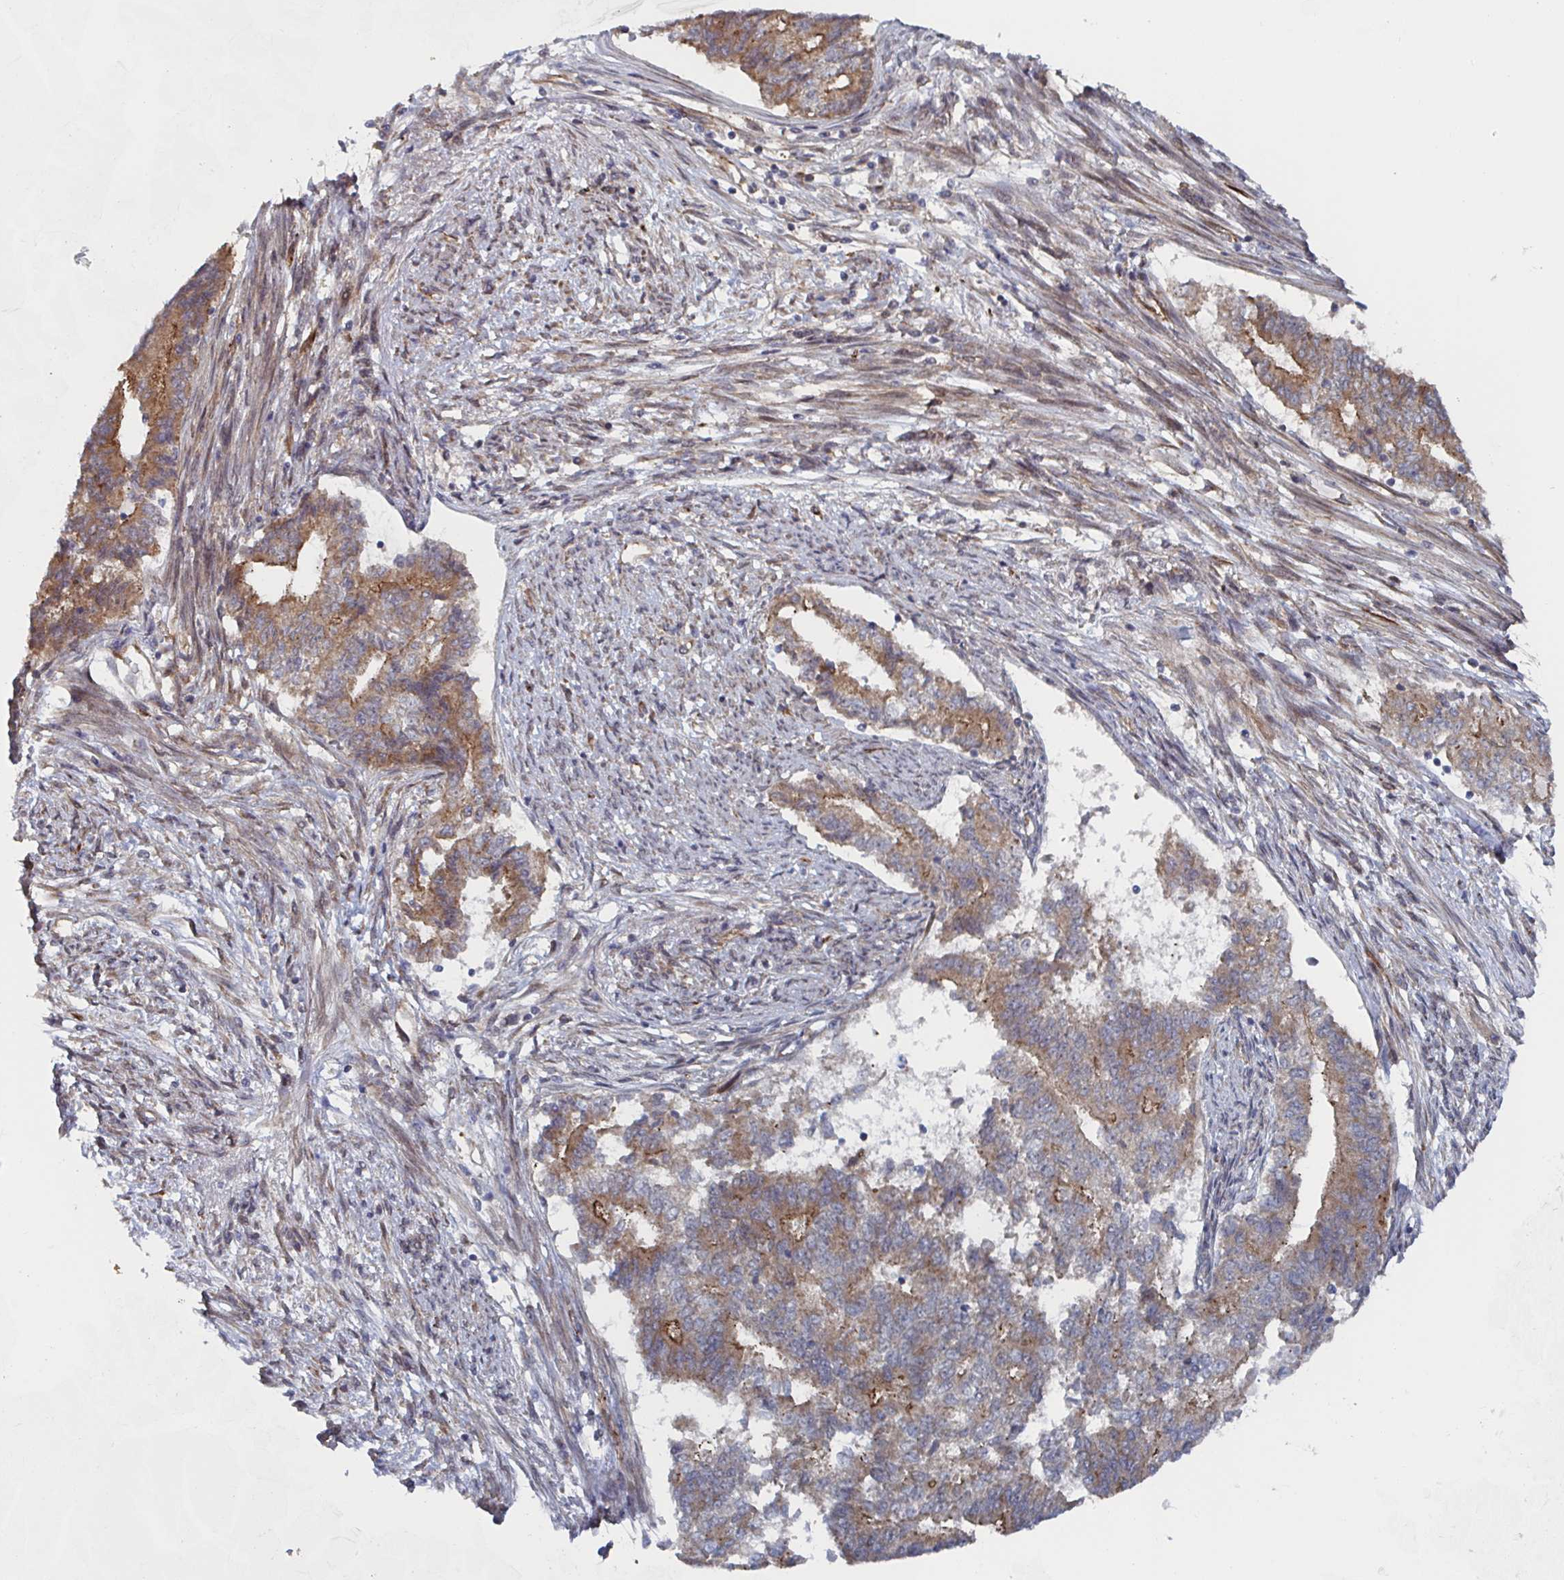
{"staining": {"intensity": "weak", "quantity": ">75%", "location": "cytoplasmic/membranous"}, "tissue": "endometrial cancer", "cell_type": "Tumor cells", "image_type": "cancer", "snomed": [{"axis": "morphology", "description": "Adenocarcinoma, NOS"}, {"axis": "topography", "description": "Endometrium"}], "caption": "Human endometrial cancer stained with a brown dye displays weak cytoplasmic/membranous positive positivity in approximately >75% of tumor cells.", "gene": "DVL3", "patient": {"sex": "female", "age": 65}}